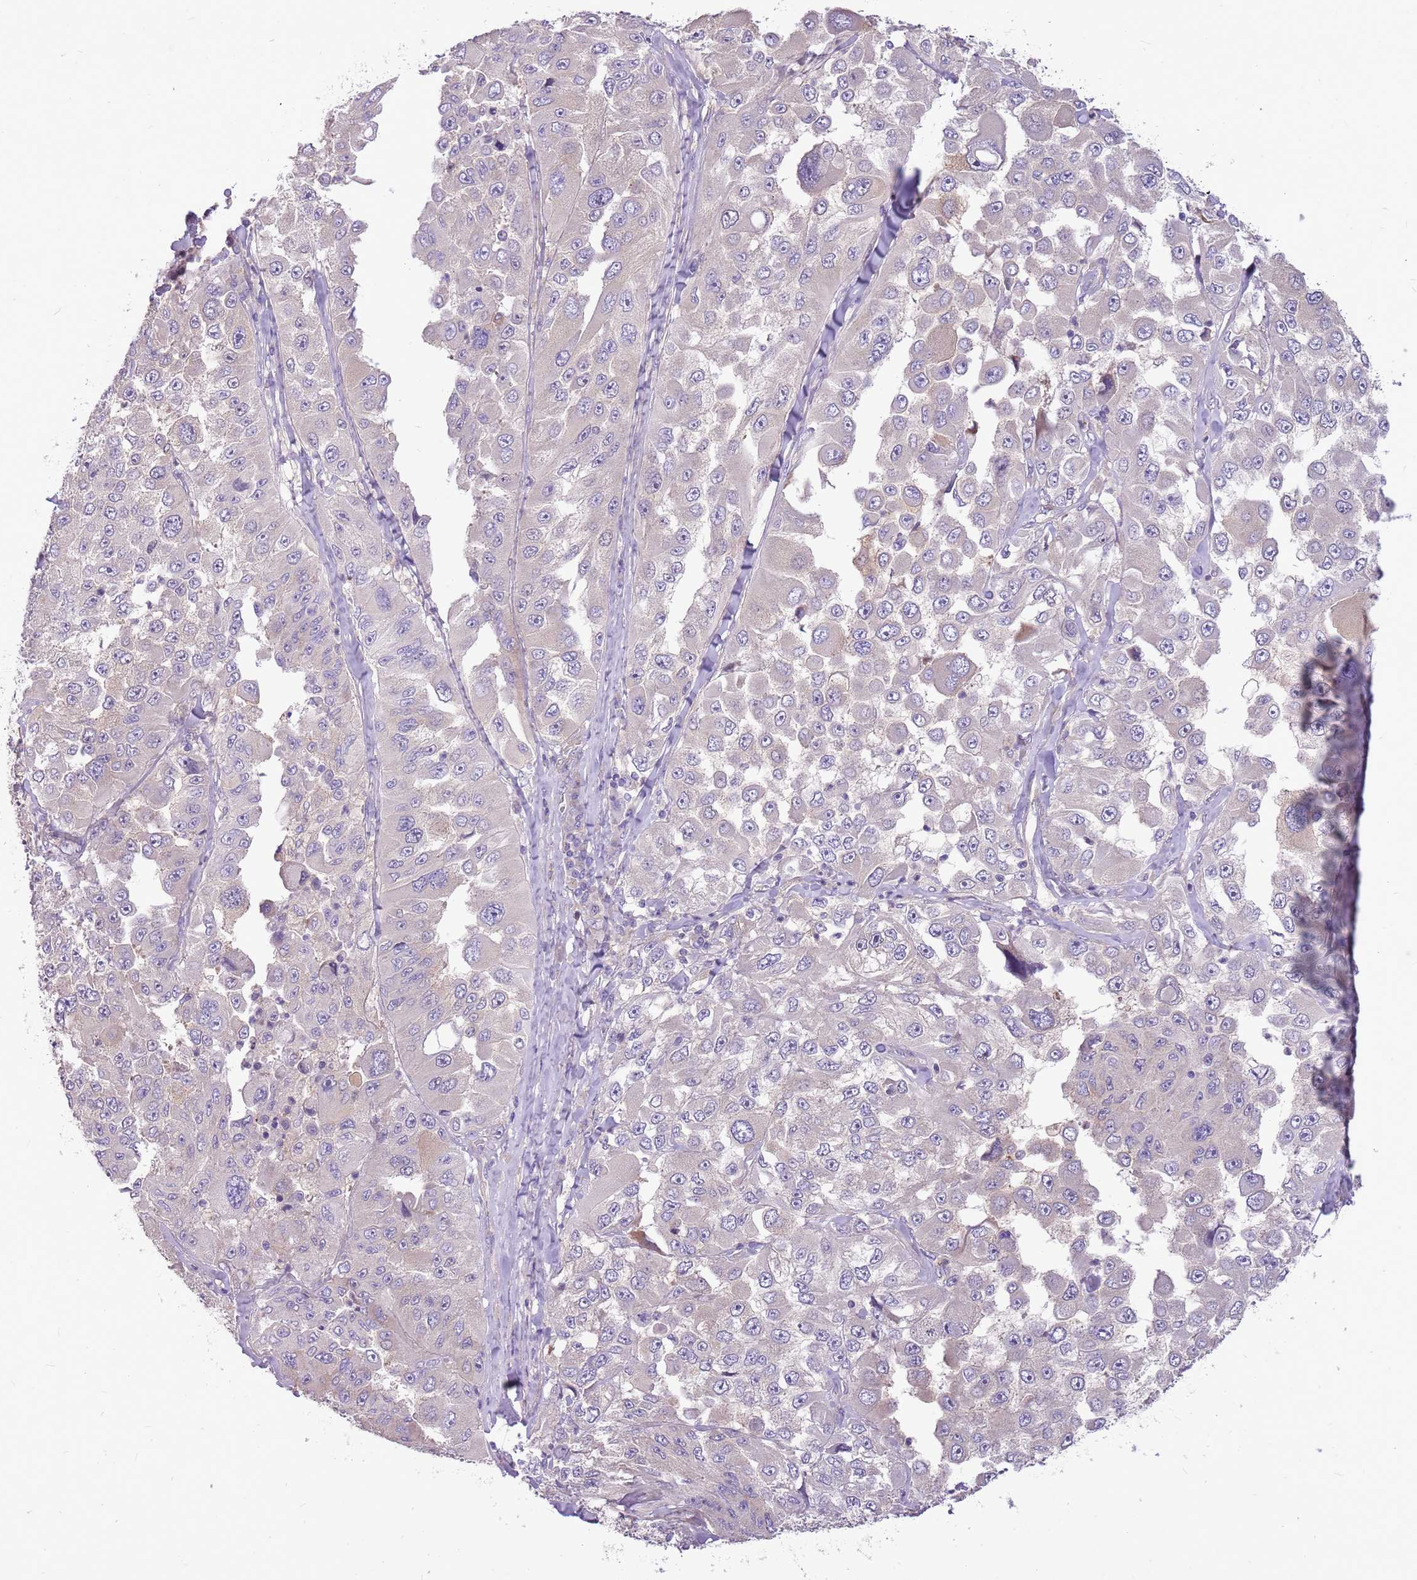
{"staining": {"intensity": "negative", "quantity": "none", "location": "none"}, "tissue": "melanoma", "cell_type": "Tumor cells", "image_type": "cancer", "snomed": [{"axis": "morphology", "description": "Malignant melanoma, Metastatic site"}, {"axis": "topography", "description": "Lymph node"}], "caption": "DAB (3,3'-diaminobenzidine) immunohistochemical staining of malignant melanoma (metastatic site) exhibits no significant positivity in tumor cells.", "gene": "WASHC4", "patient": {"sex": "male", "age": 62}}